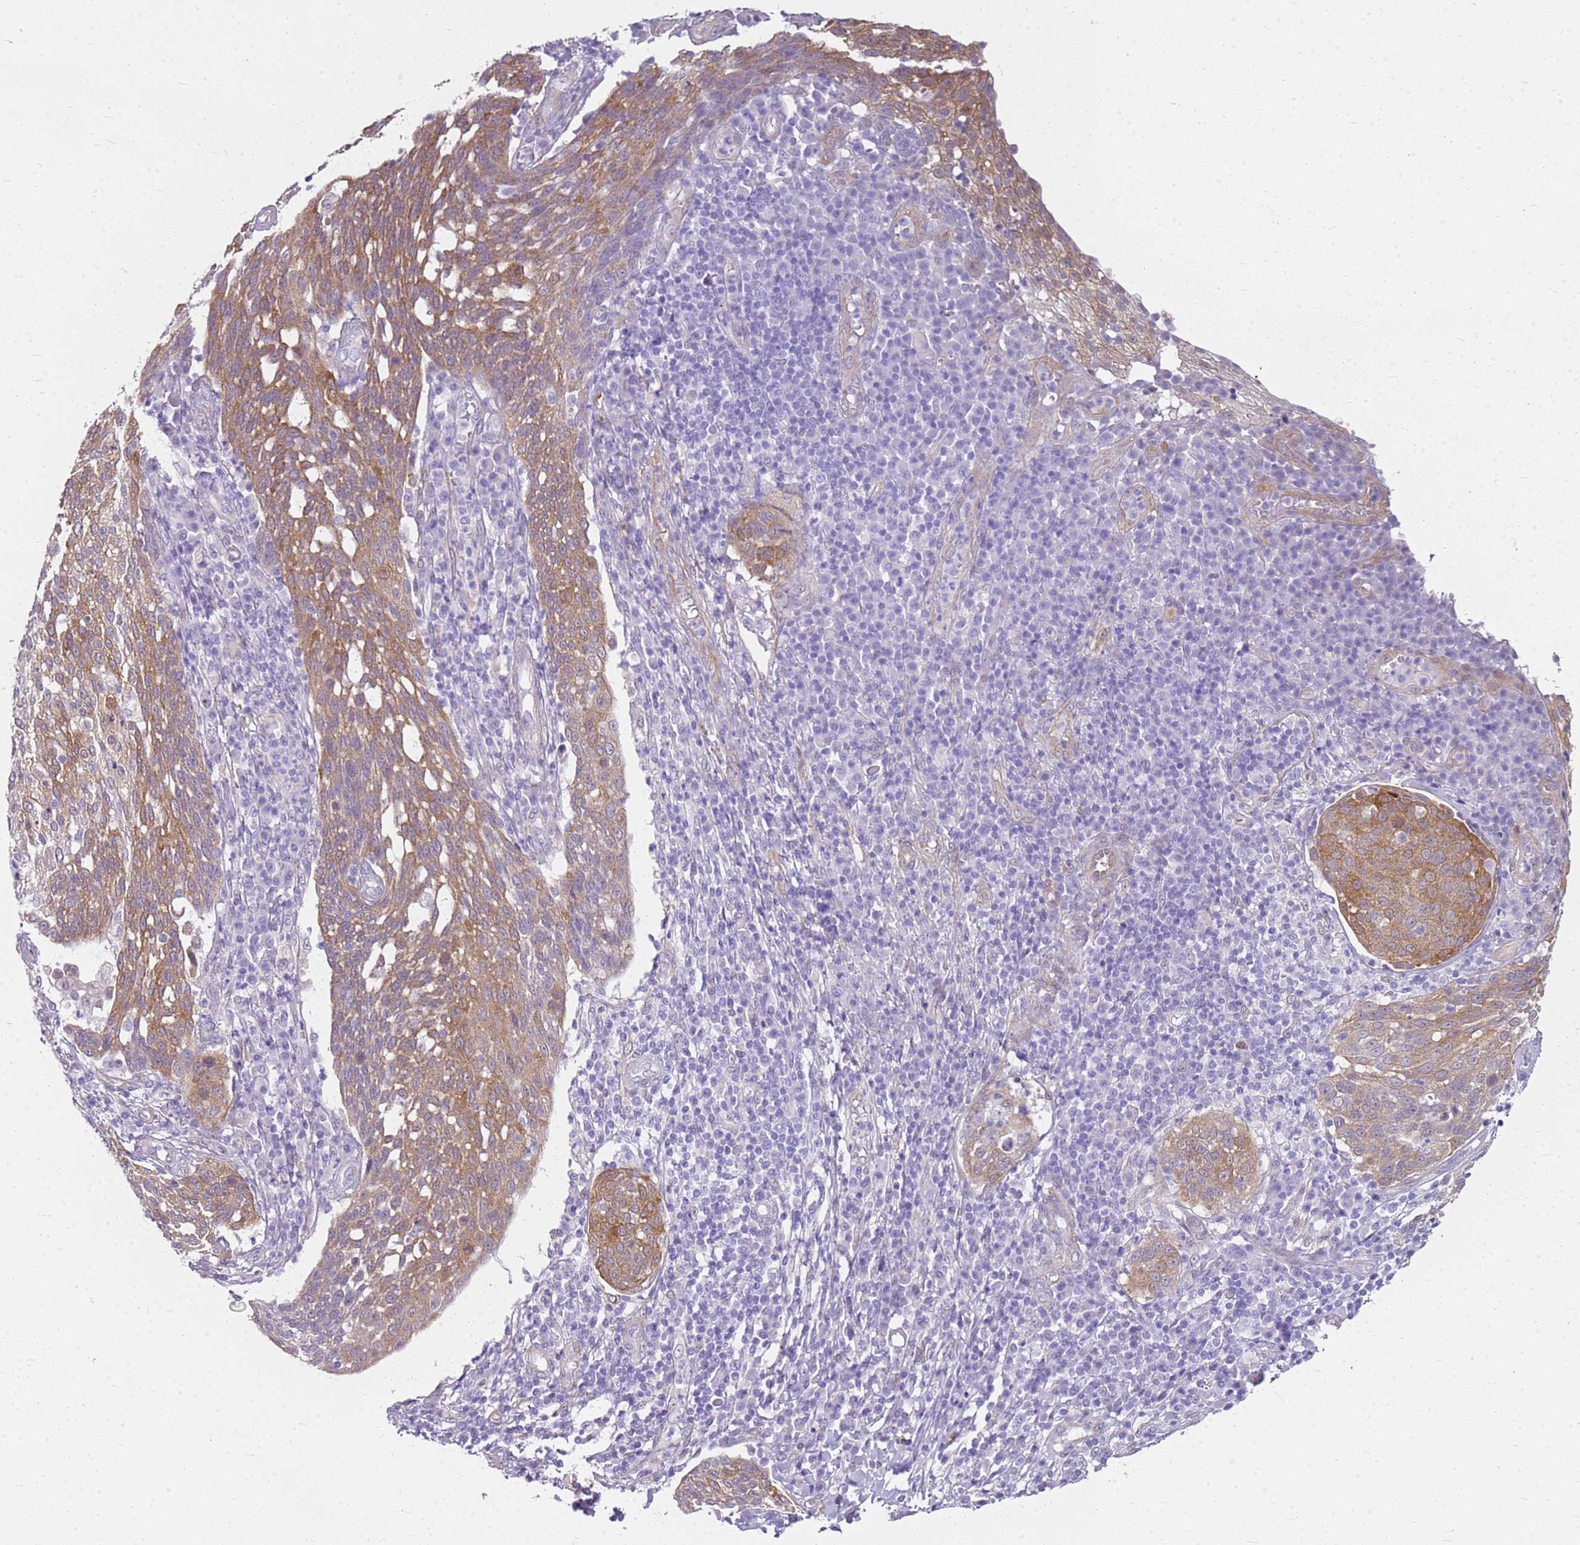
{"staining": {"intensity": "moderate", "quantity": ">75%", "location": "cytoplasmic/membranous"}, "tissue": "cervical cancer", "cell_type": "Tumor cells", "image_type": "cancer", "snomed": [{"axis": "morphology", "description": "Squamous cell carcinoma, NOS"}, {"axis": "topography", "description": "Cervix"}], "caption": "This histopathology image exhibits immunohistochemistry (IHC) staining of human squamous cell carcinoma (cervical), with medium moderate cytoplasmic/membranous expression in approximately >75% of tumor cells.", "gene": "HSPB1", "patient": {"sex": "female", "age": 34}}